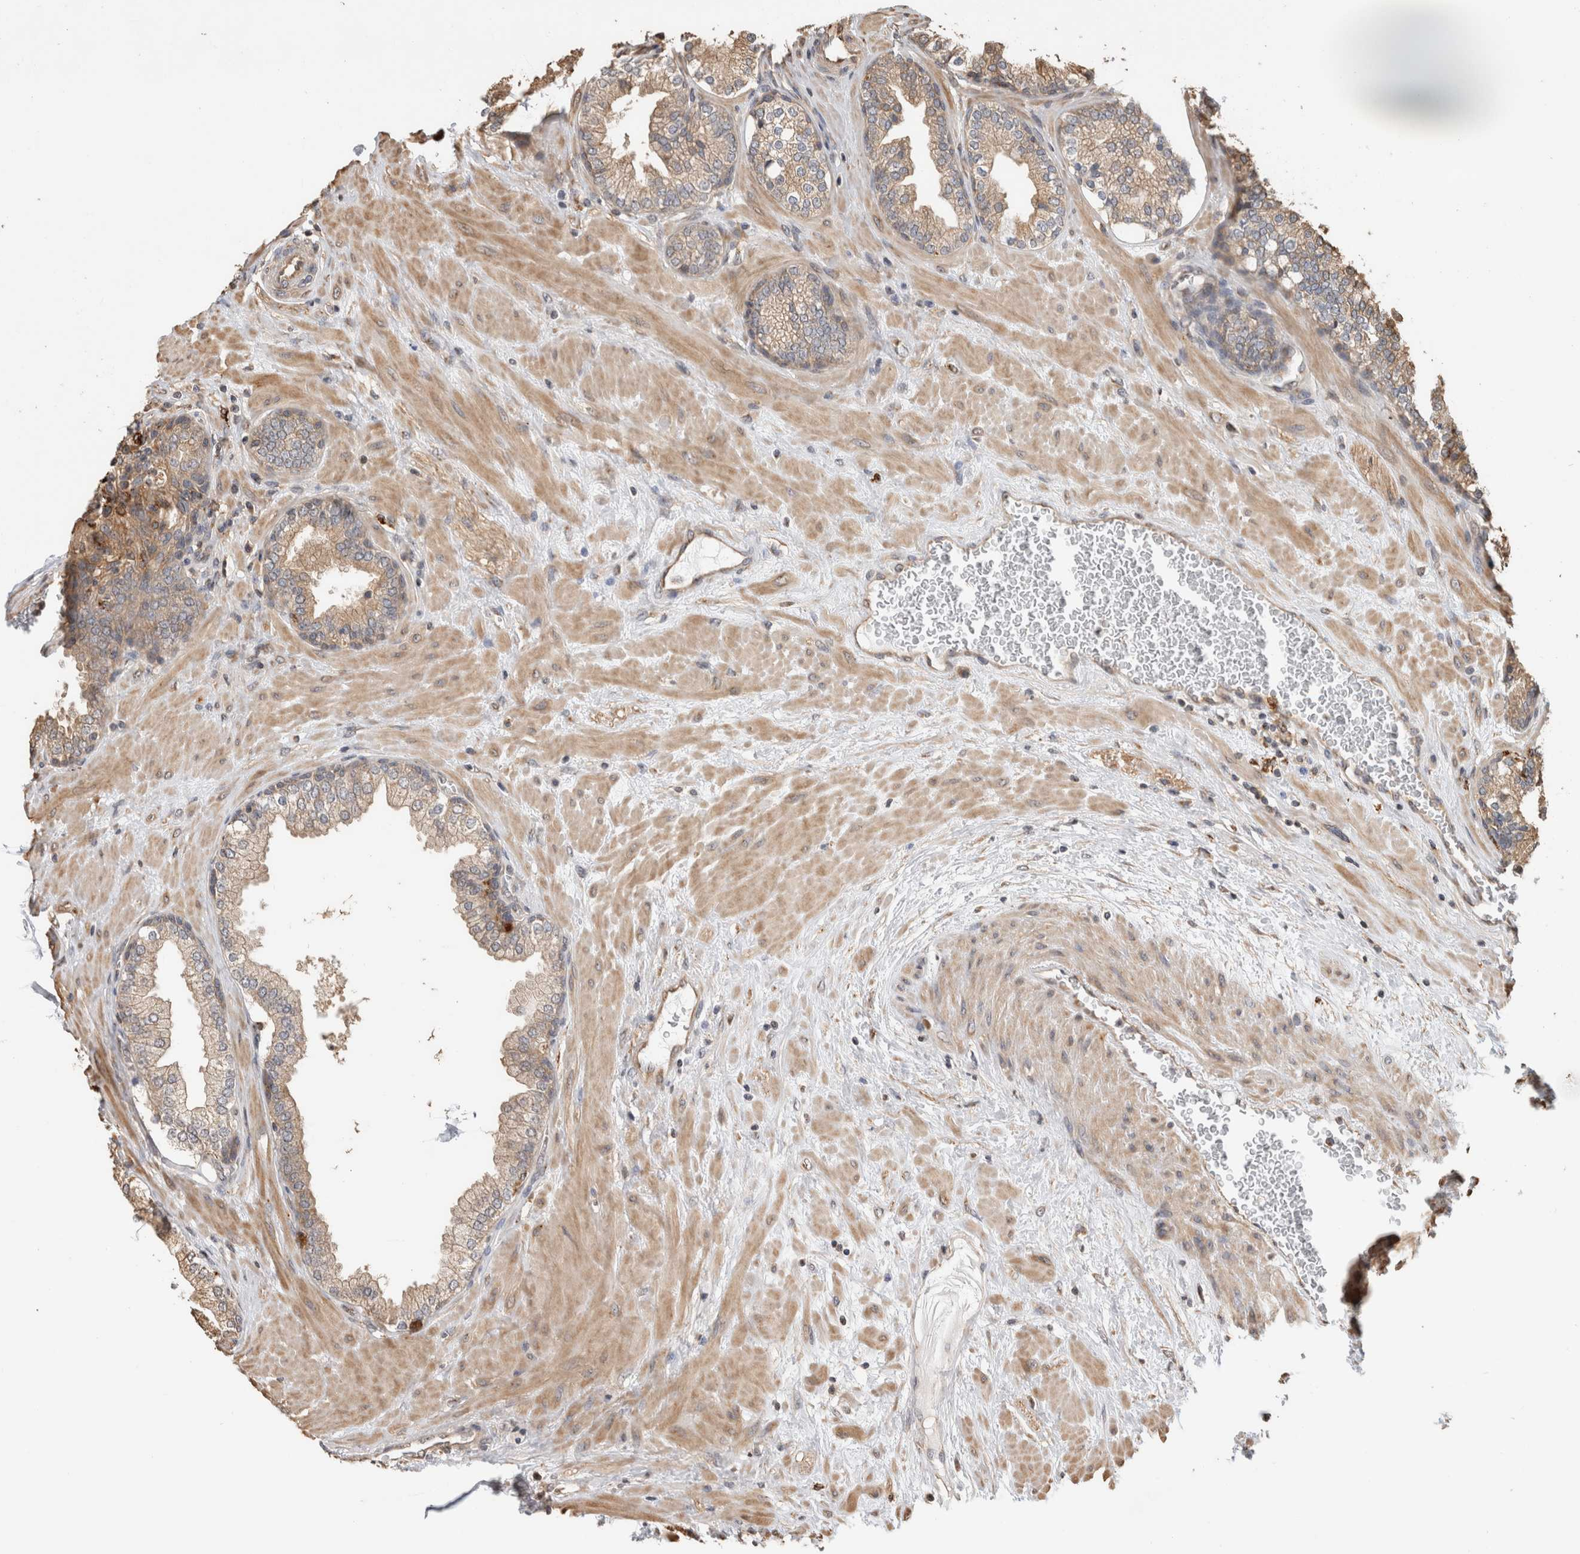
{"staining": {"intensity": "weak", "quantity": "25%-75%", "location": "cytoplasmic/membranous"}, "tissue": "prostate", "cell_type": "Glandular cells", "image_type": "normal", "snomed": [{"axis": "morphology", "description": "Normal tissue, NOS"}, {"axis": "topography", "description": "Prostate"}], "caption": "Glandular cells reveal low levels of weak cytoplasmic/membranous staining in approximately 25%-75% of cells in benign prostate.", "gene": "CLIP1", "patient": {"sex": "male", "age": 51}}